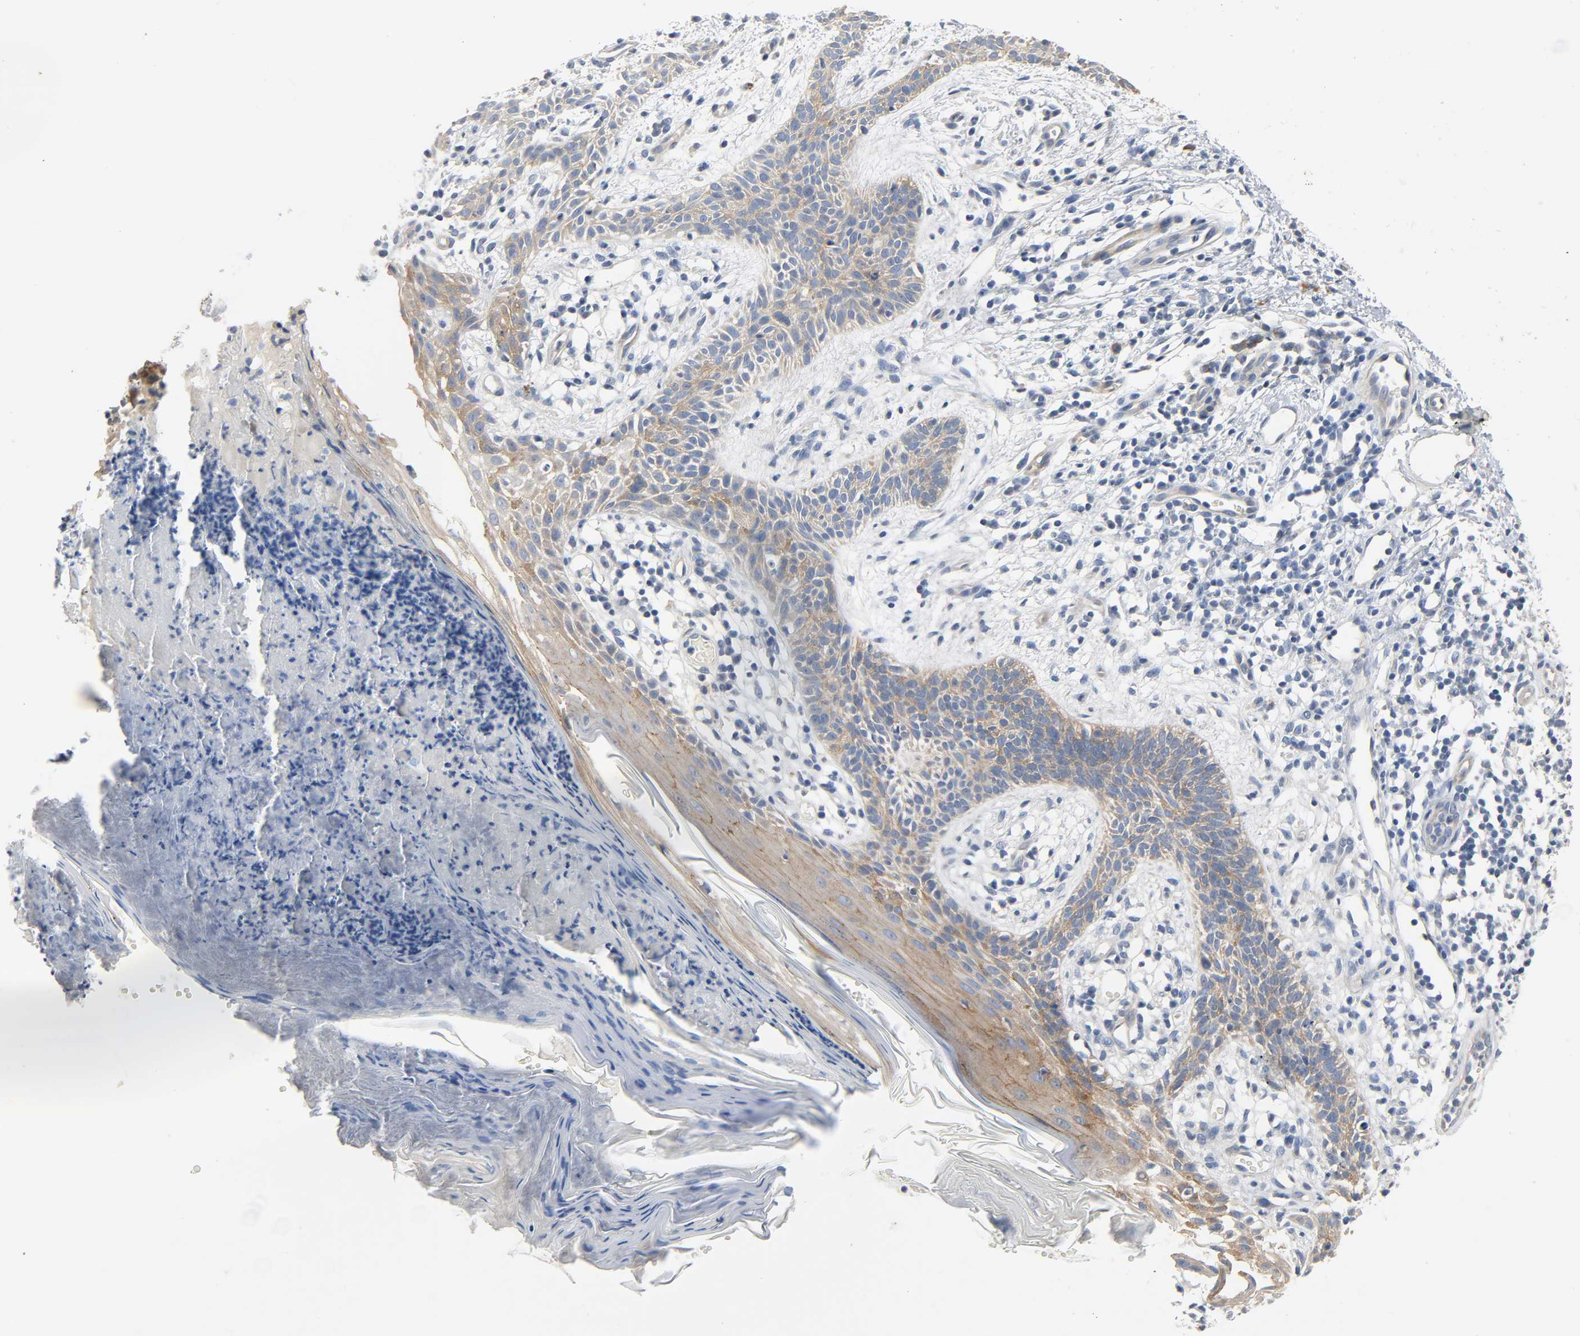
{"staining": {"intensity": "moderate", "quantity": ">75%", "location": "cytoplasmic/membranous"}, "tissue": "skin cancer", "cell_type": "Tumor cells", "image_type": "cancer", "snomed": [{"axis": "morphology", "description": "Normal tissue, NOS"}, {"axis": "morphology", "description": "Basal cell carcinoma"}, {"axis": "topography", "description": "Skin"}], "caption": "Immunohistochemistry (IHC) (DAB (3,3'-diaminobenzidine)) staining of skin basal cell carcinoma shows moderate cytoplasmic/membranous protein expression in about >75% of tumor cells.", "gene": "ARPC1A", "patient": {"sex": "female", "age": 69}}